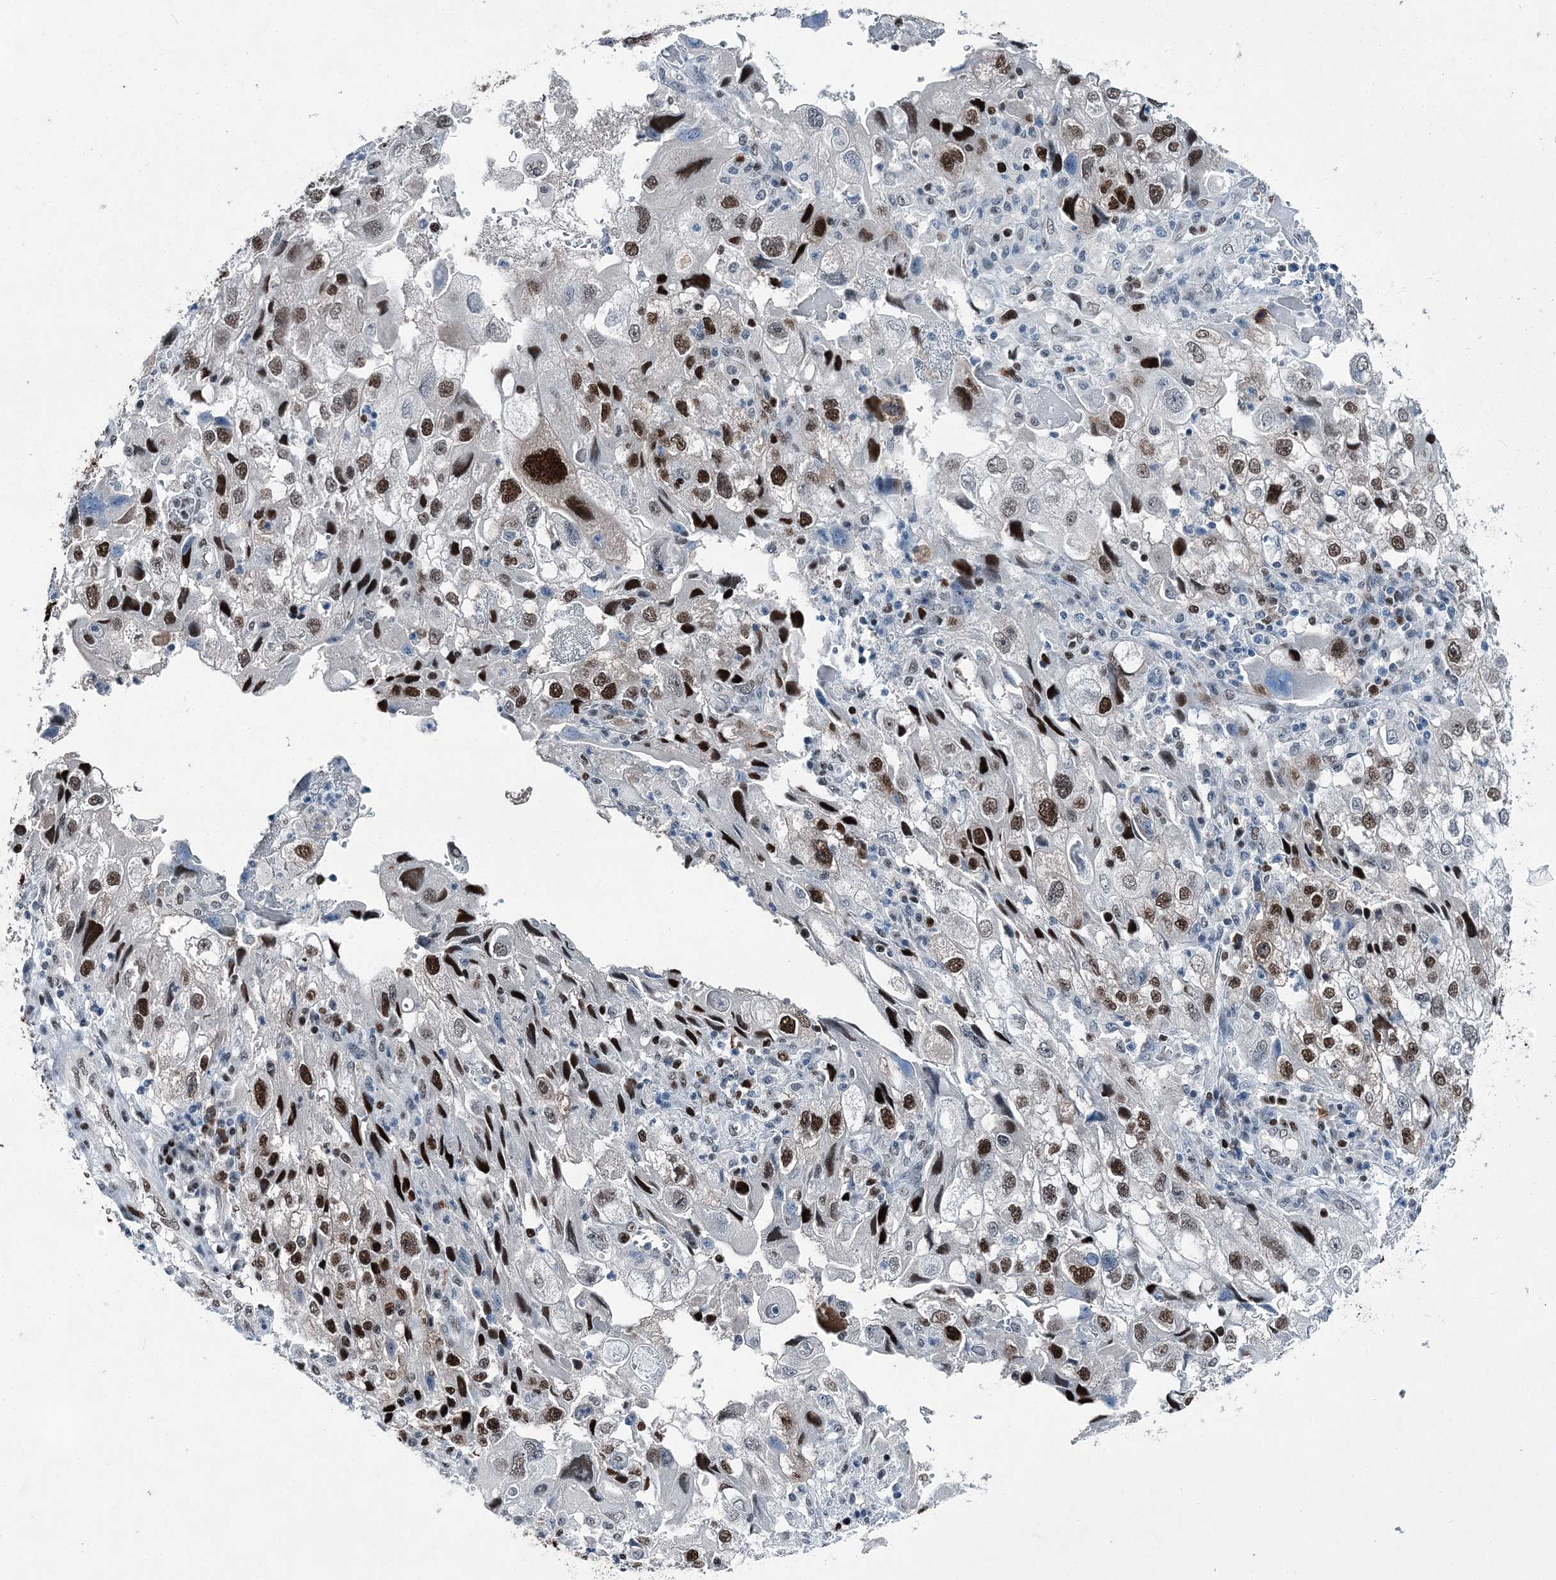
{"staining": {"intensity": "strong", "quantity": "25%-75%", "location": "nuclear"}, "tissue": "endometrial cancer", "cell_type": "Tumor cells", "image_type": "cancer", "snomed": [{"axis": "morphology", "description": "Adenocarcinoma, NOS"}, {"axis": "topography", "description": "Endometrium"}], "caption": "Protein staining of endometrial cancer (adenocarcinoma) tissue demonstrates strong nuclear staining in approximately 25%-75% of tumor cells.", "gene": "HAT1", "patient": {"sex": "female", "age": 49}}